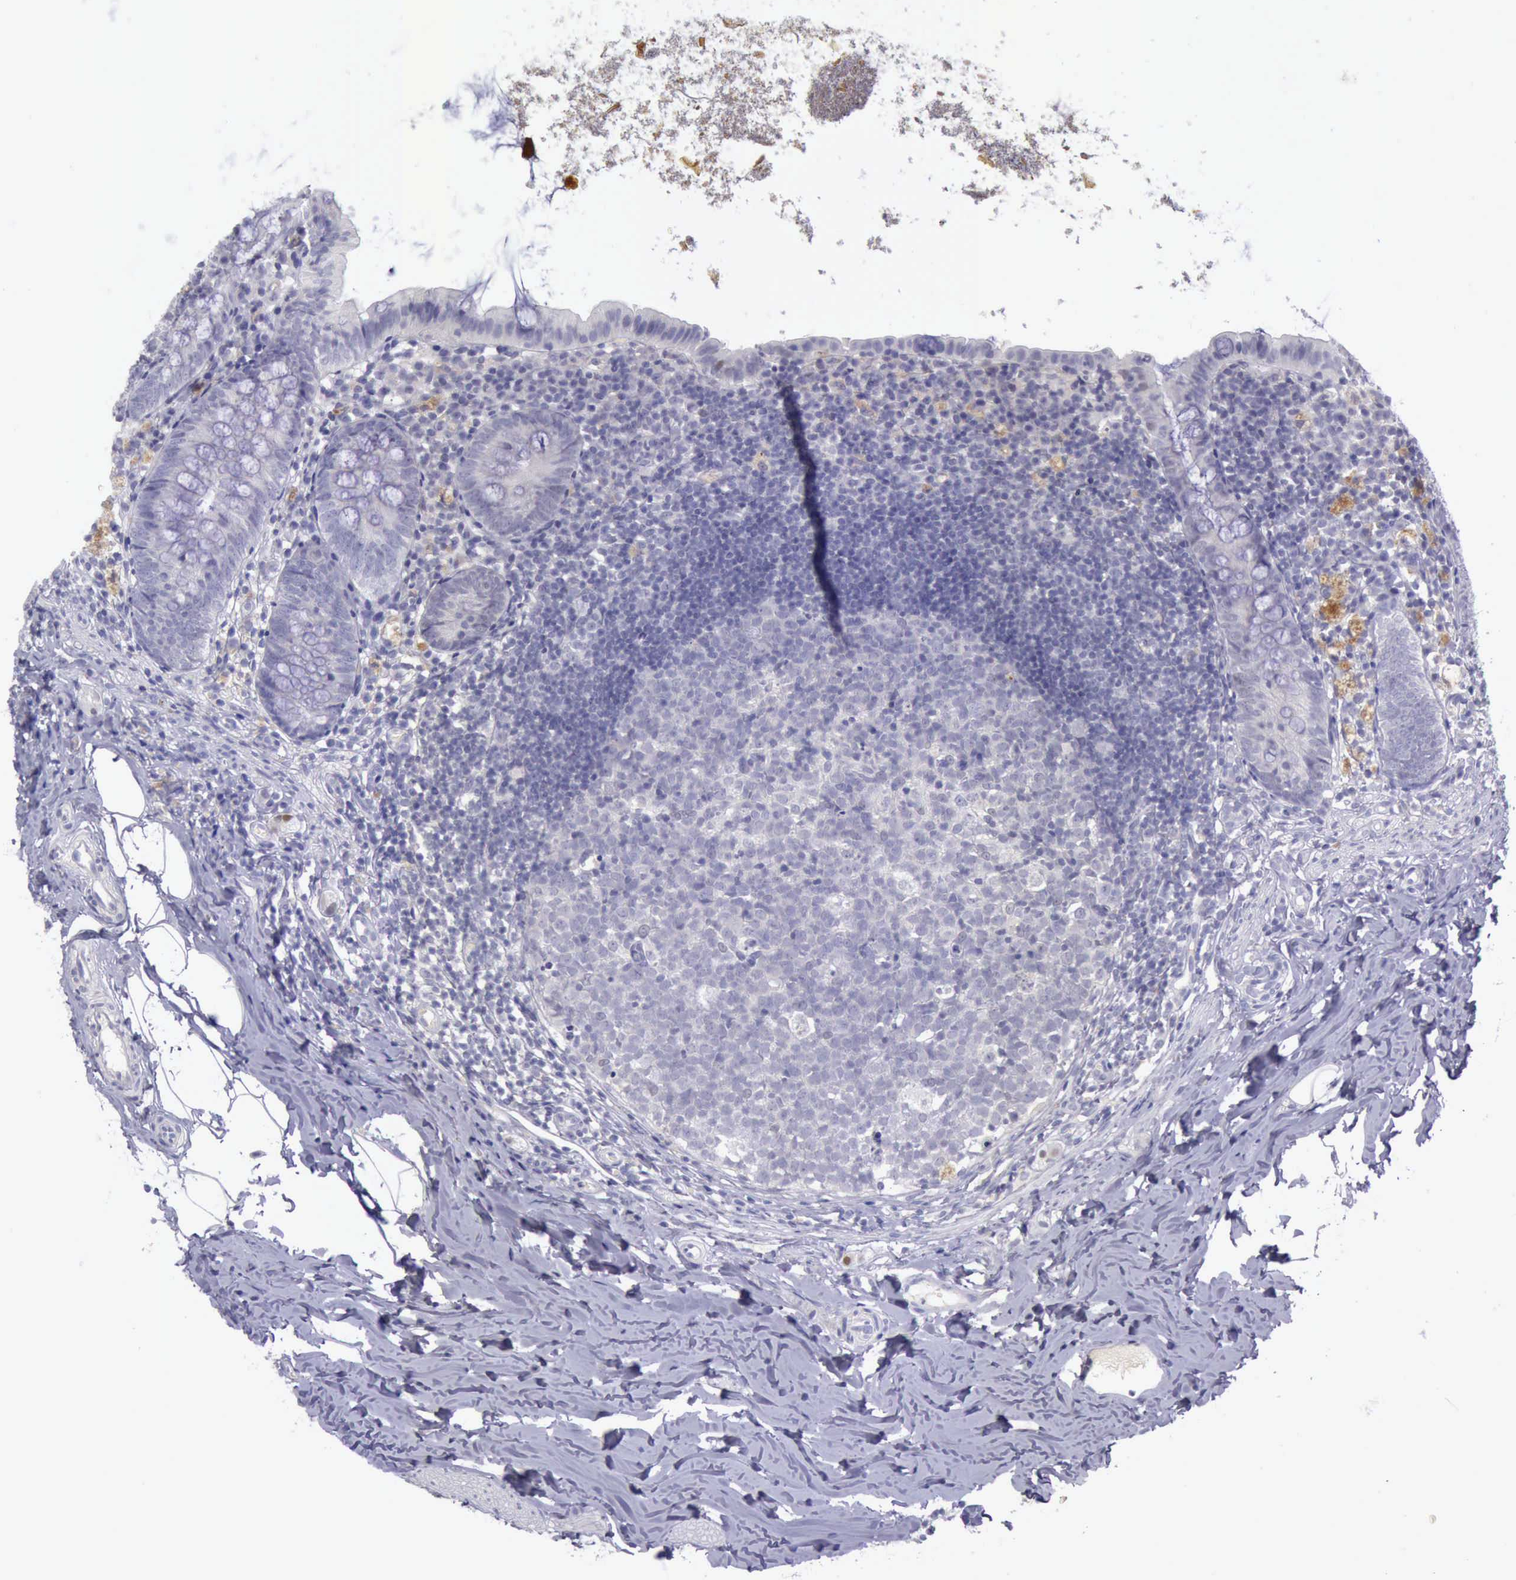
{"staining": {"intensity": "negative", "quantity": "none", "location": "none"}, "tissue": "appendix", "cell_type": "Glandular cells", "image_type": "normal", "snomed": [{"axis": "morphology", "description": "Normal tissue, NOS"}, {"axis": "topography", "description": "Appendix"}], "caption": "This is an immunohistochemistry micrograph of benign appendix. There is no staining in glandular cells.", "gene": "ARNT2", "patient": {"sex": "female", "age": 9}}